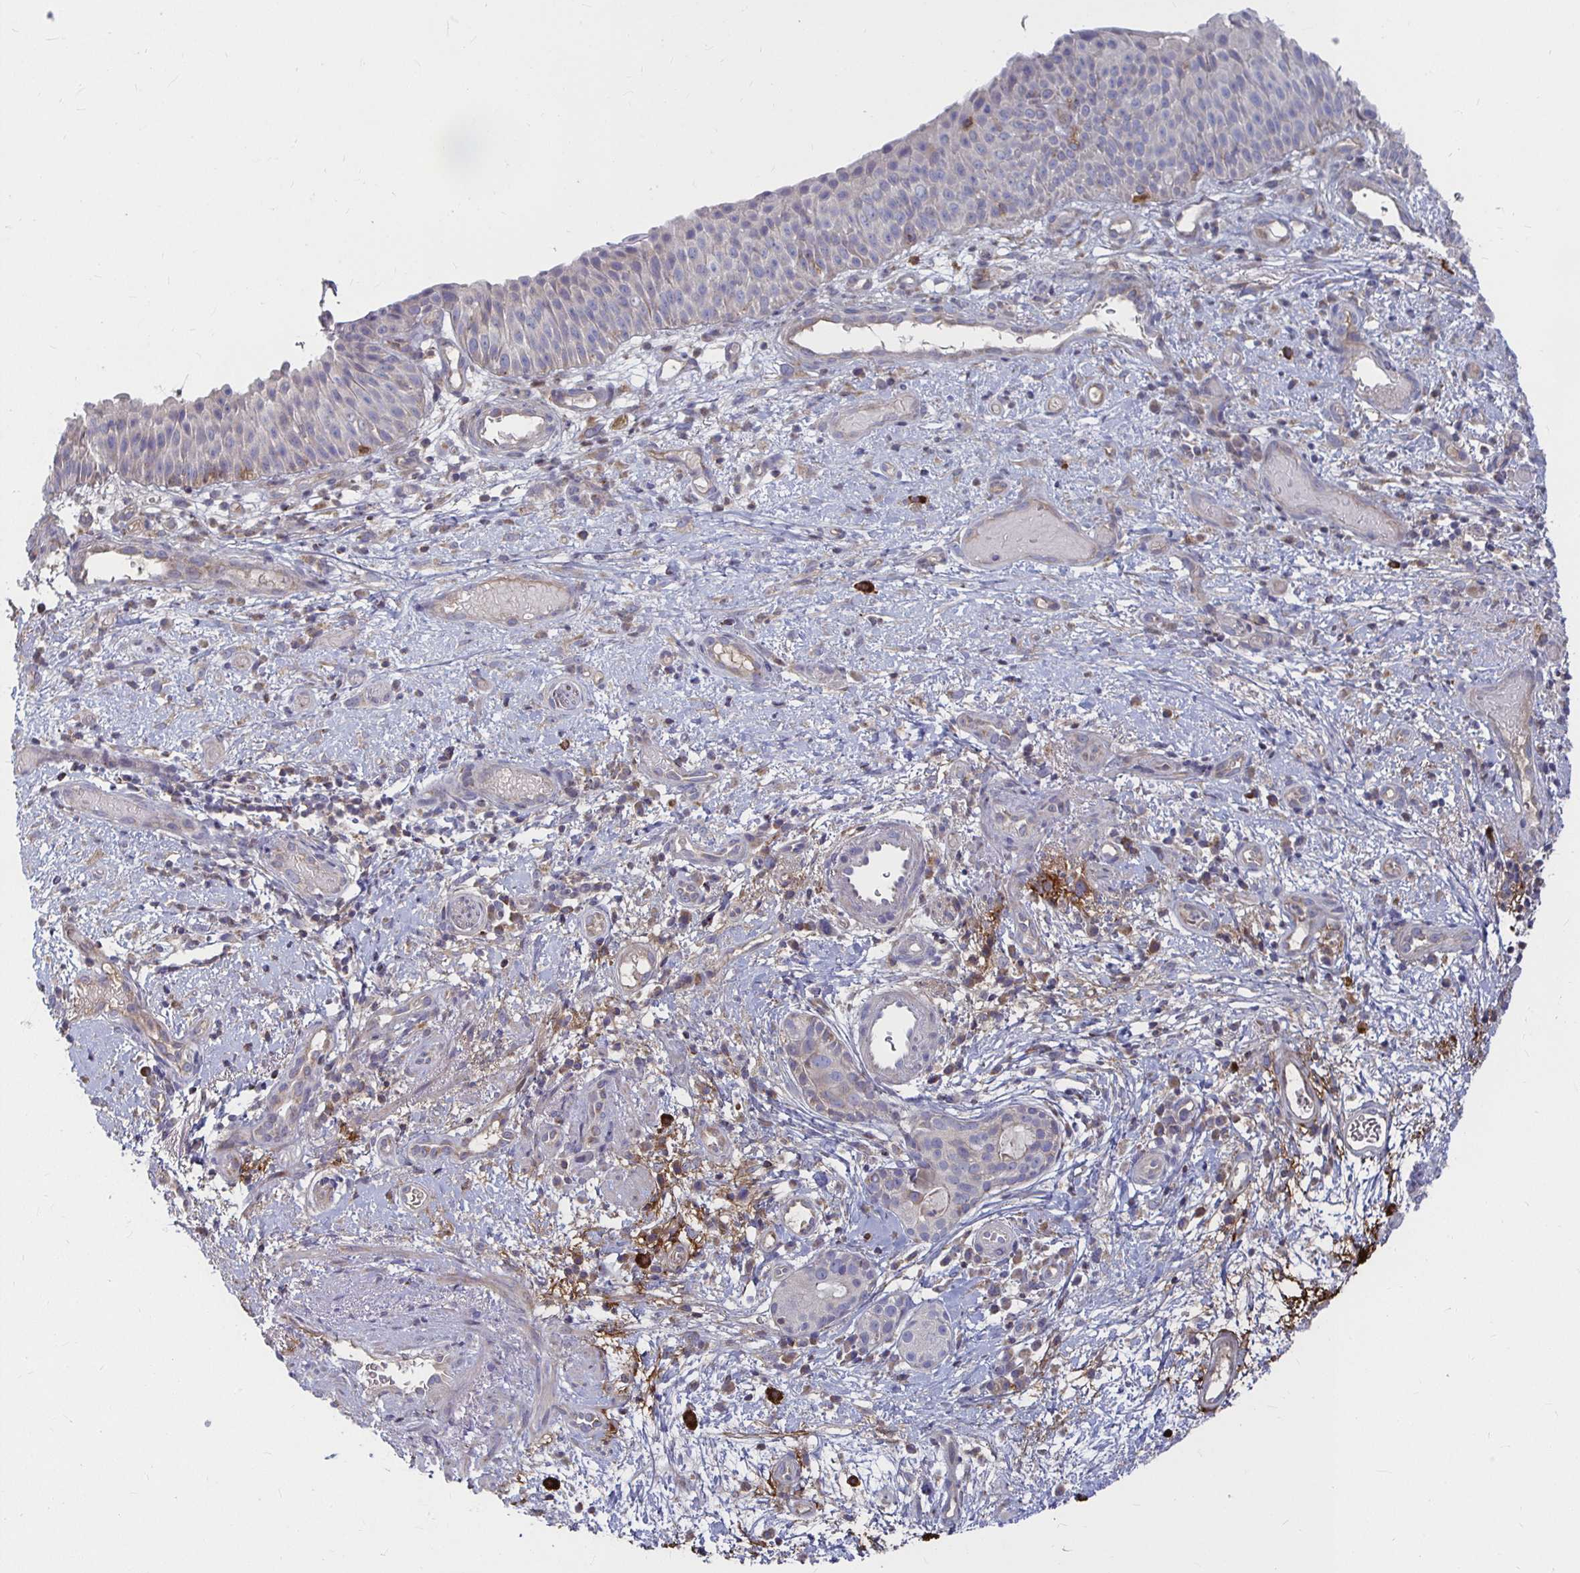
{"staining": {"intensity": "negative", "quantity": "none", "location": "none"}, "tissue": "nasopharynx", "cell_type": "Respiratory epithelial cells", "image_type": "normal", "snomed": [{"axis": "morphology", "description": "Normal tissue, NOS"}, {"axis": "morphology", "description": "Inflammation, NOS"}, {"axis": "topography", "description": "Nasopharynx"}], "caption": "High magnification brightfield microscopy of unremarkable nasopharynx stained with DAB (brown) and counterstained with hematoxylin (blue): respiratory epithelial cells show no significant staining.", "gene": "RNF144B", "patient": {"sex": "male", "age": 54}}